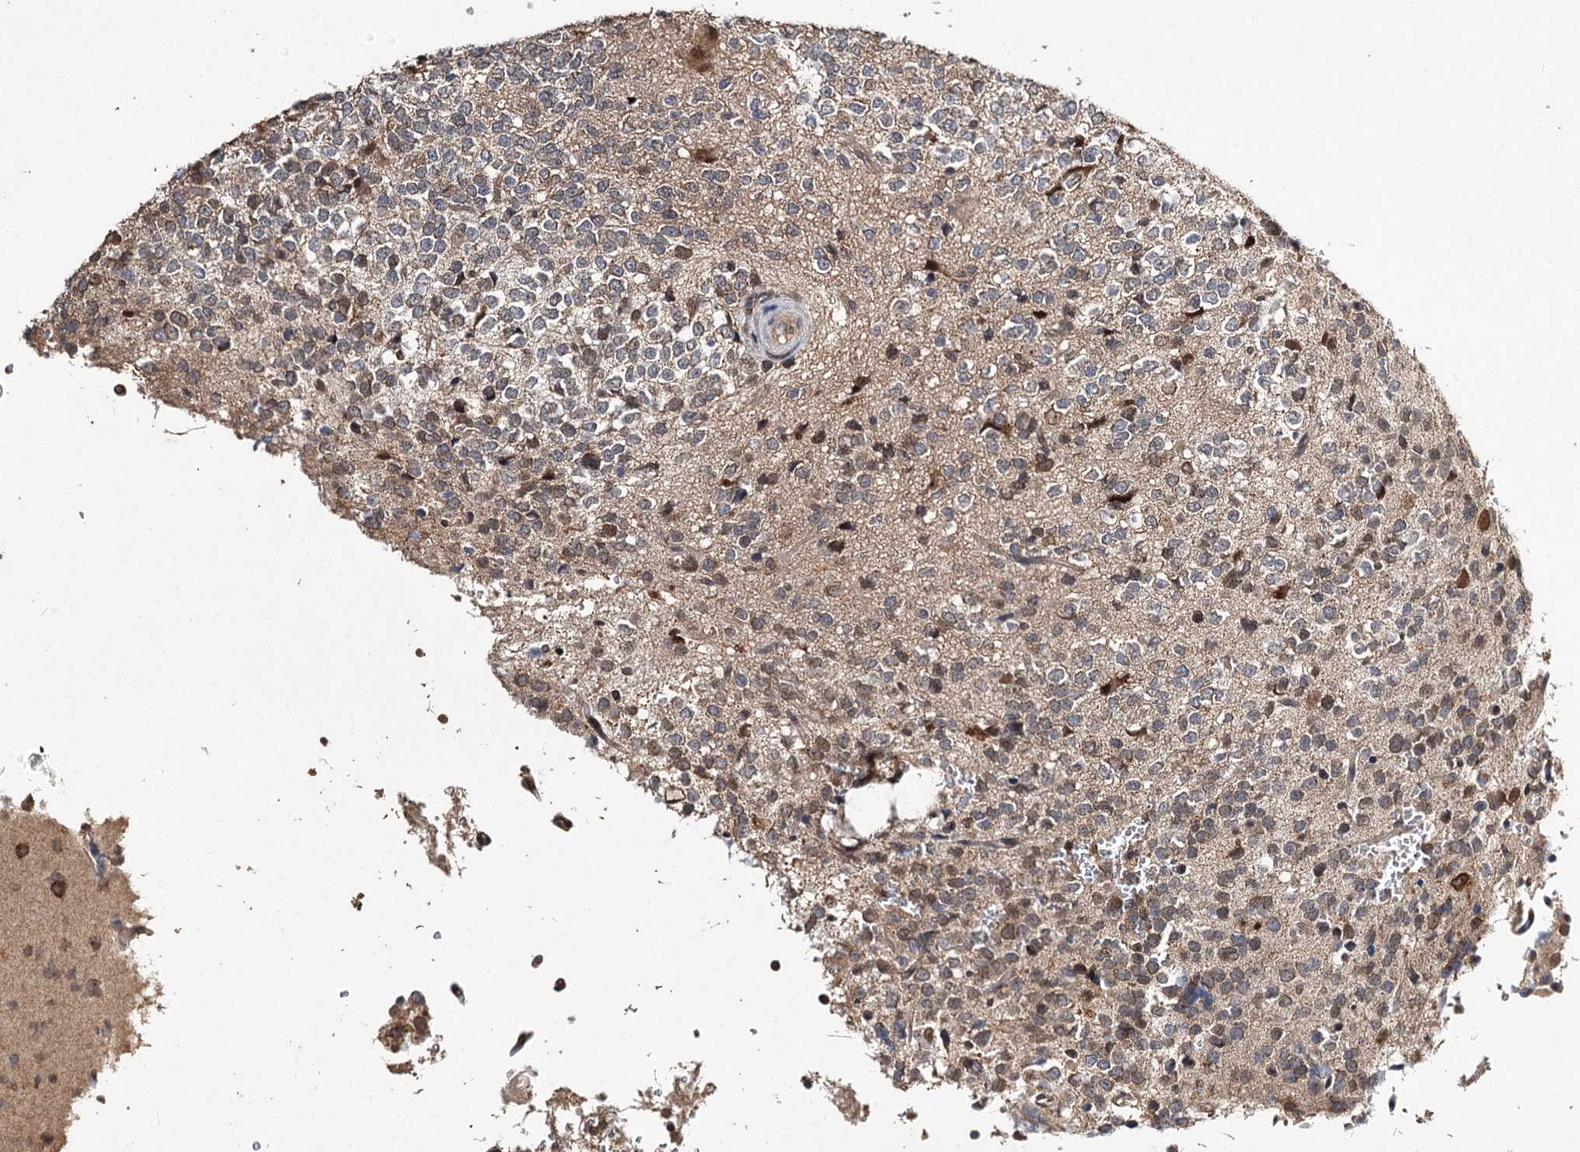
{"staining": {"intensity": "negative", "quantity": "none", "location": "none"}, "tissue": "glioma", "cell_type": "Tumor cells", "image_type": "cancer", "snomed": [{"axis": "morphology", "description": "Glioma, malignant, High grade"}, {"axis": "topography", "description": "Brain"}], "caption": "Glioma was stained to show a protein in brown. There is no significant staining in tumor cells.", "gene": "NOPCHAP1", "patient": {"sex": "female", "age": 62}}